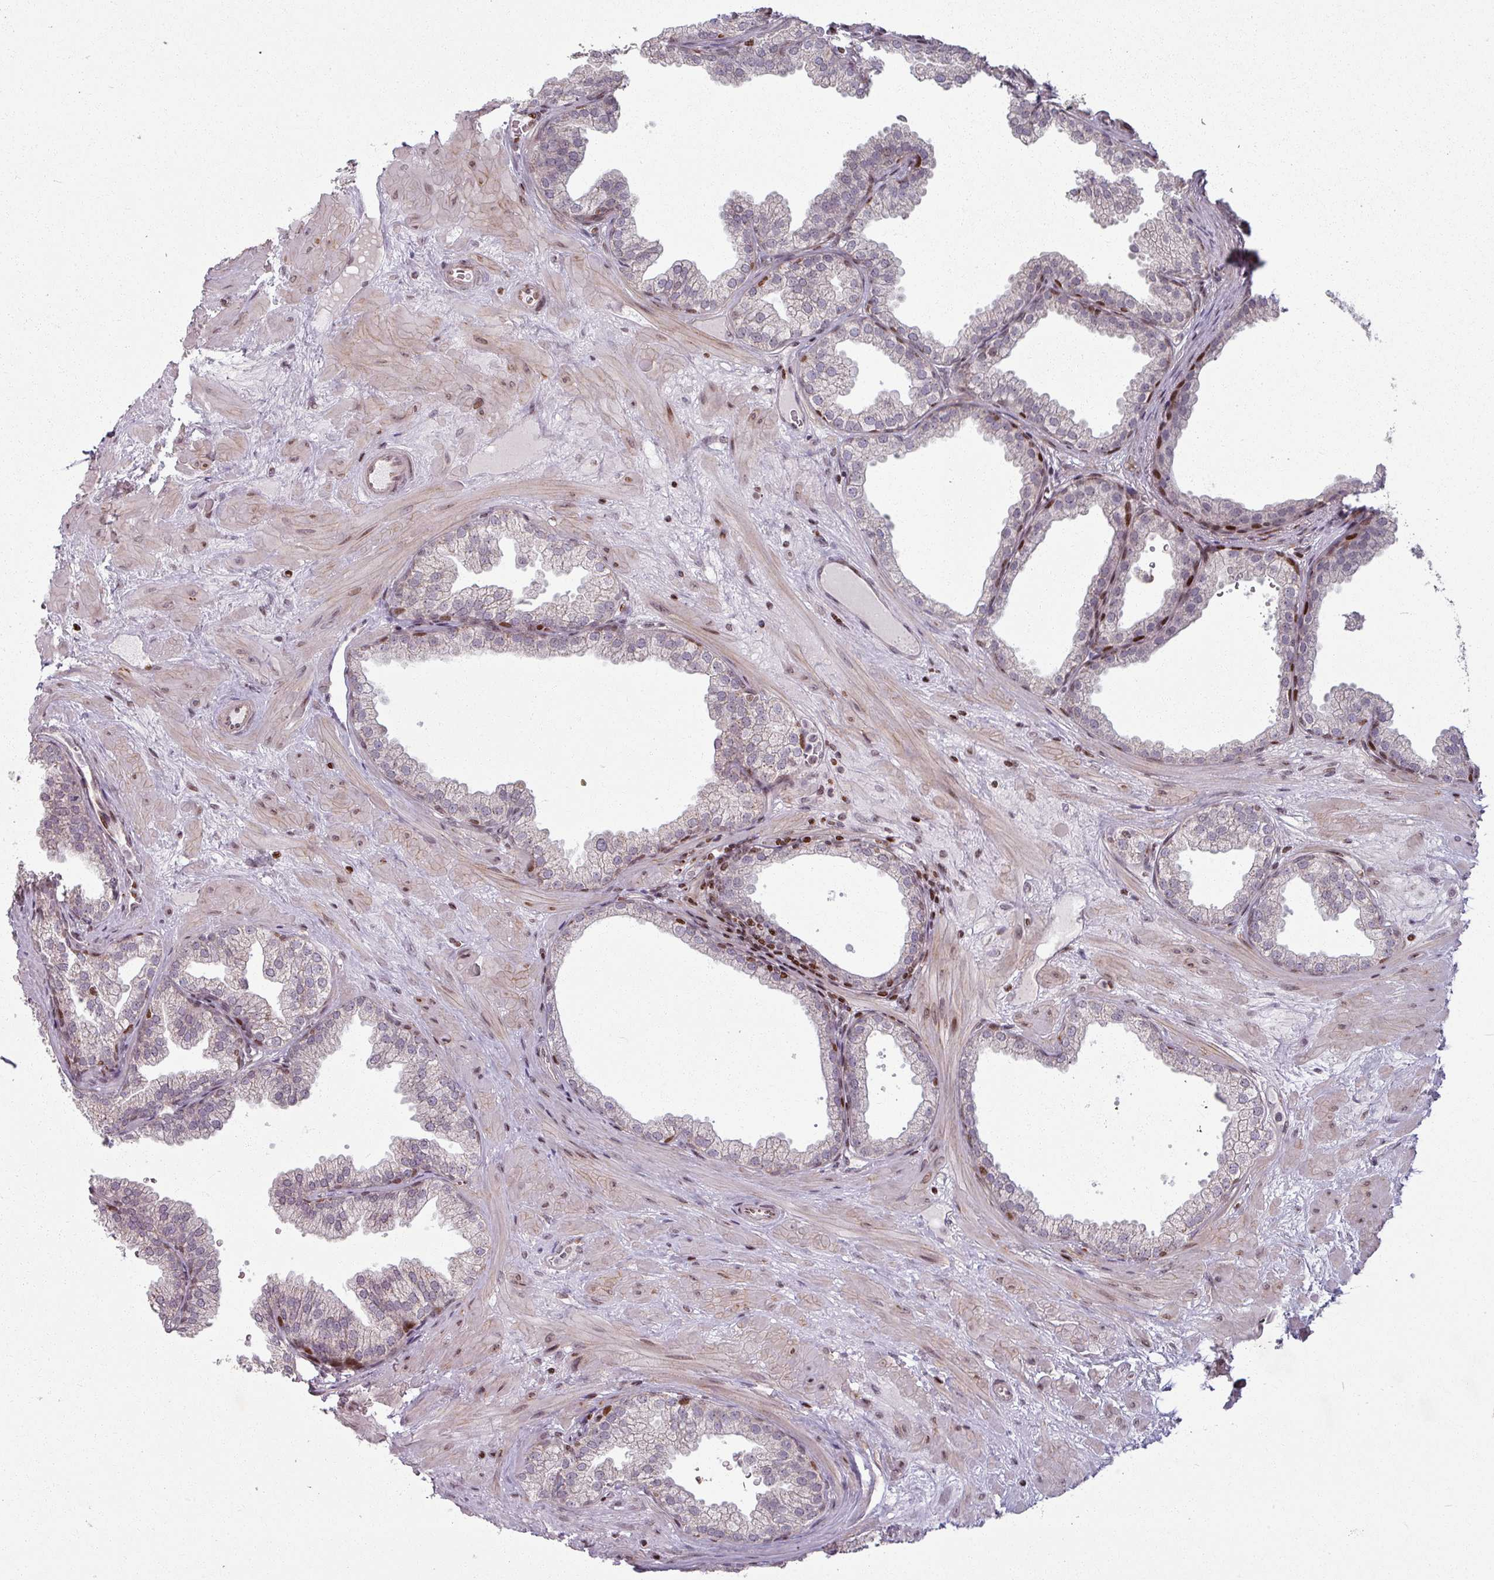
{"staining": {"intensity": "moderate", "quantity": "<25%", "location": "nuclear"}, "tissue": "prostate", "cell_type": "Glandular cells", "image_type": "normal", "snomed": [{"axis": "morphology", "description": "Normal tissue, NOS"}, {"axis": "topography", "description": "Prostate"}], "caption": "Benign prostate reveals moderate nuclear positivity in approximately <25% of glandular cells The protein of interest is stained brown, and the nuclei are stained in blue (DAB IHC with brightfield microscopy, high magnification)..", "gene": "NCOR1", "patient": {"sex": "male", "age": 37}}